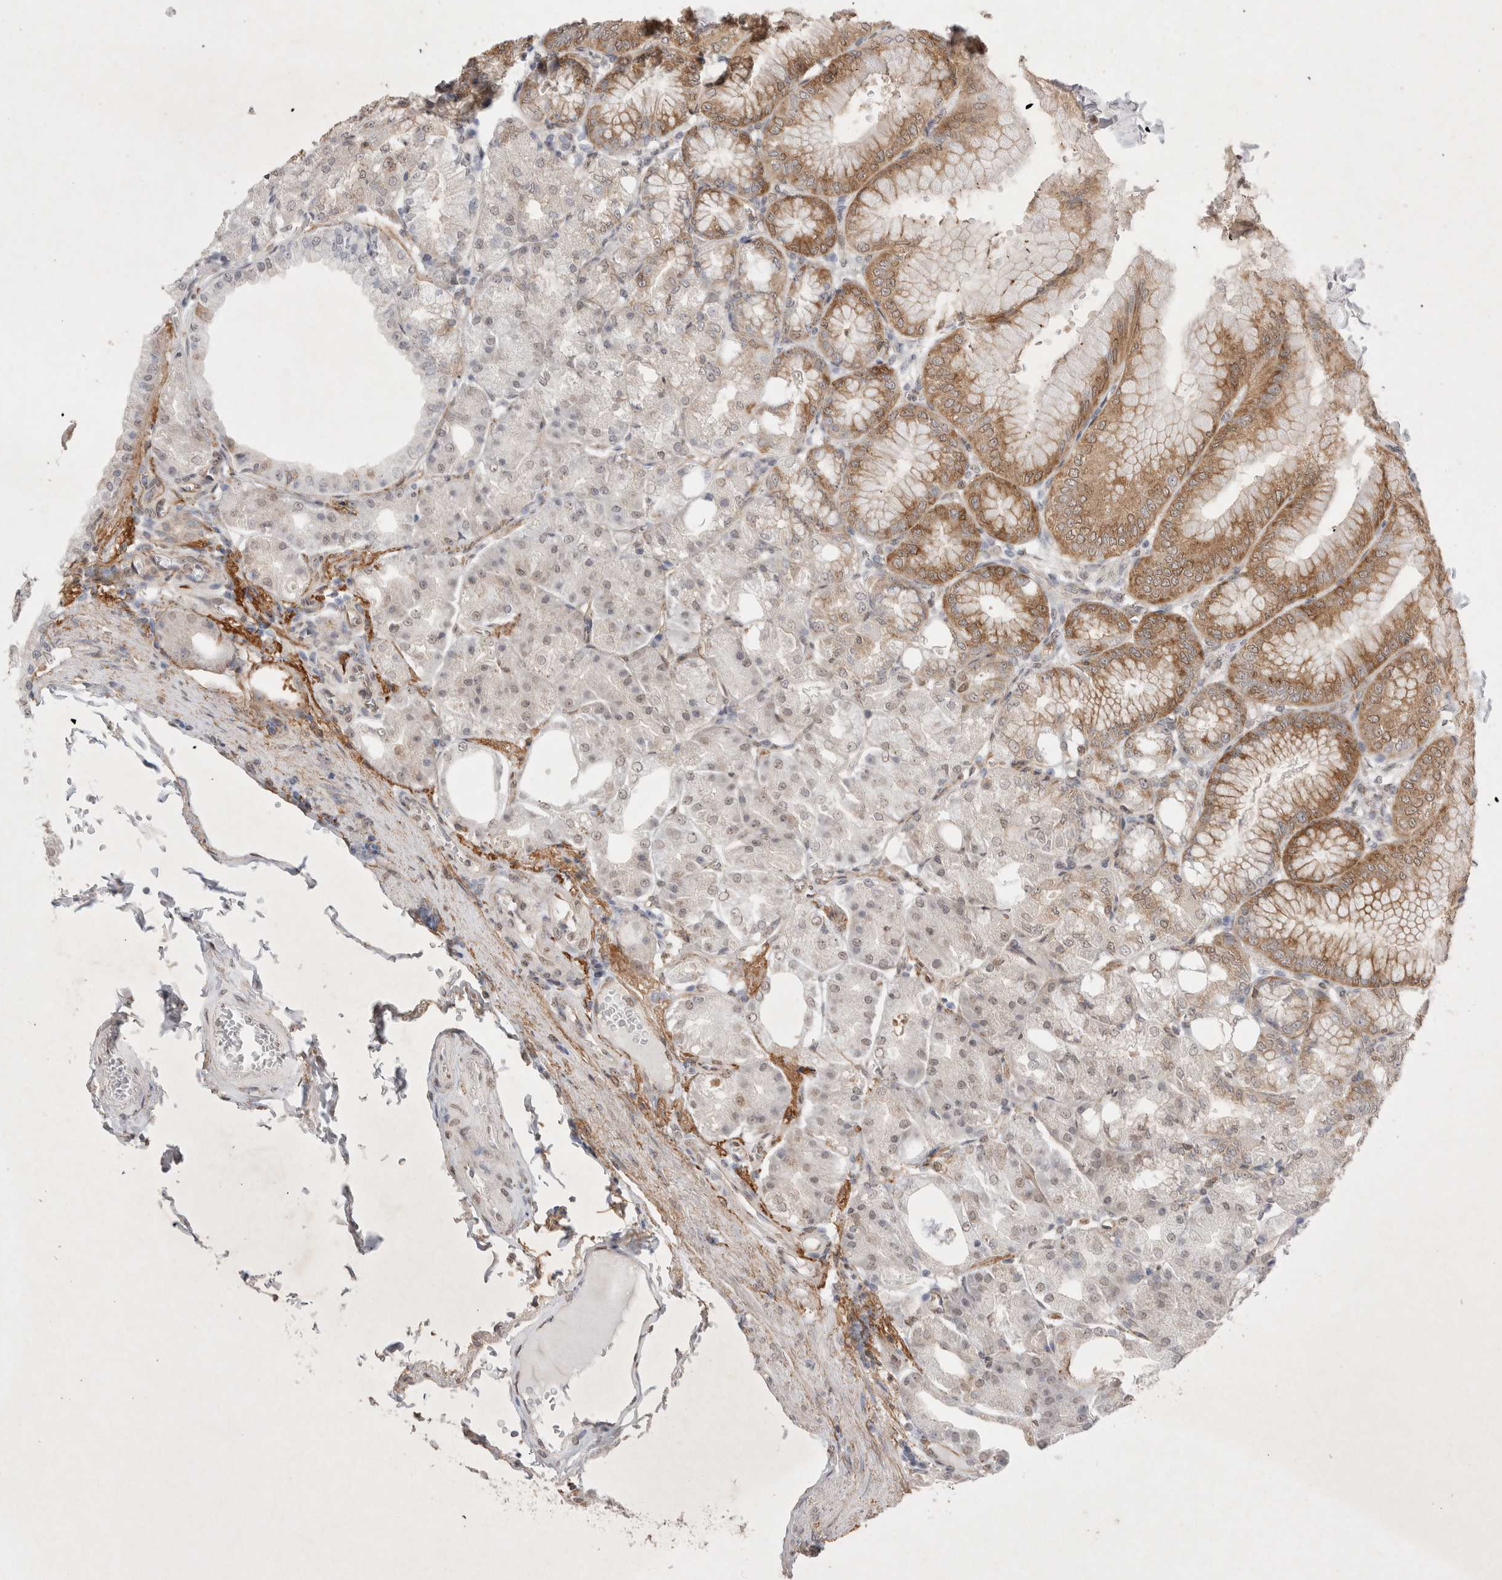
{"staining": {"intensity": "strong", "quantity": "25%-75%", "location": "cytoplasmic/membranous"}, "tissue": "stomach", "cell_type": "Glandular cells", "image_type": "normal", "snomed": [{"axis": "morphology", "description": "Normal tissue, NOS"}, {"axis": "topography", "description": "Stomach, lower"}], "caption": "Protein staining exhibits strong cytoplasmic/membranous staining in approximately 25%-75% of glandular cells in benign stomach. The staining was performed using DAB (3,3'-diaminobenzidine) to visualize the protein expression in brown, while the nuclei were stained in blue with hematoxylin (Magnification: 20x).", "gene": "WIPF2", "patient": {"sex": "male", "age": 71}}